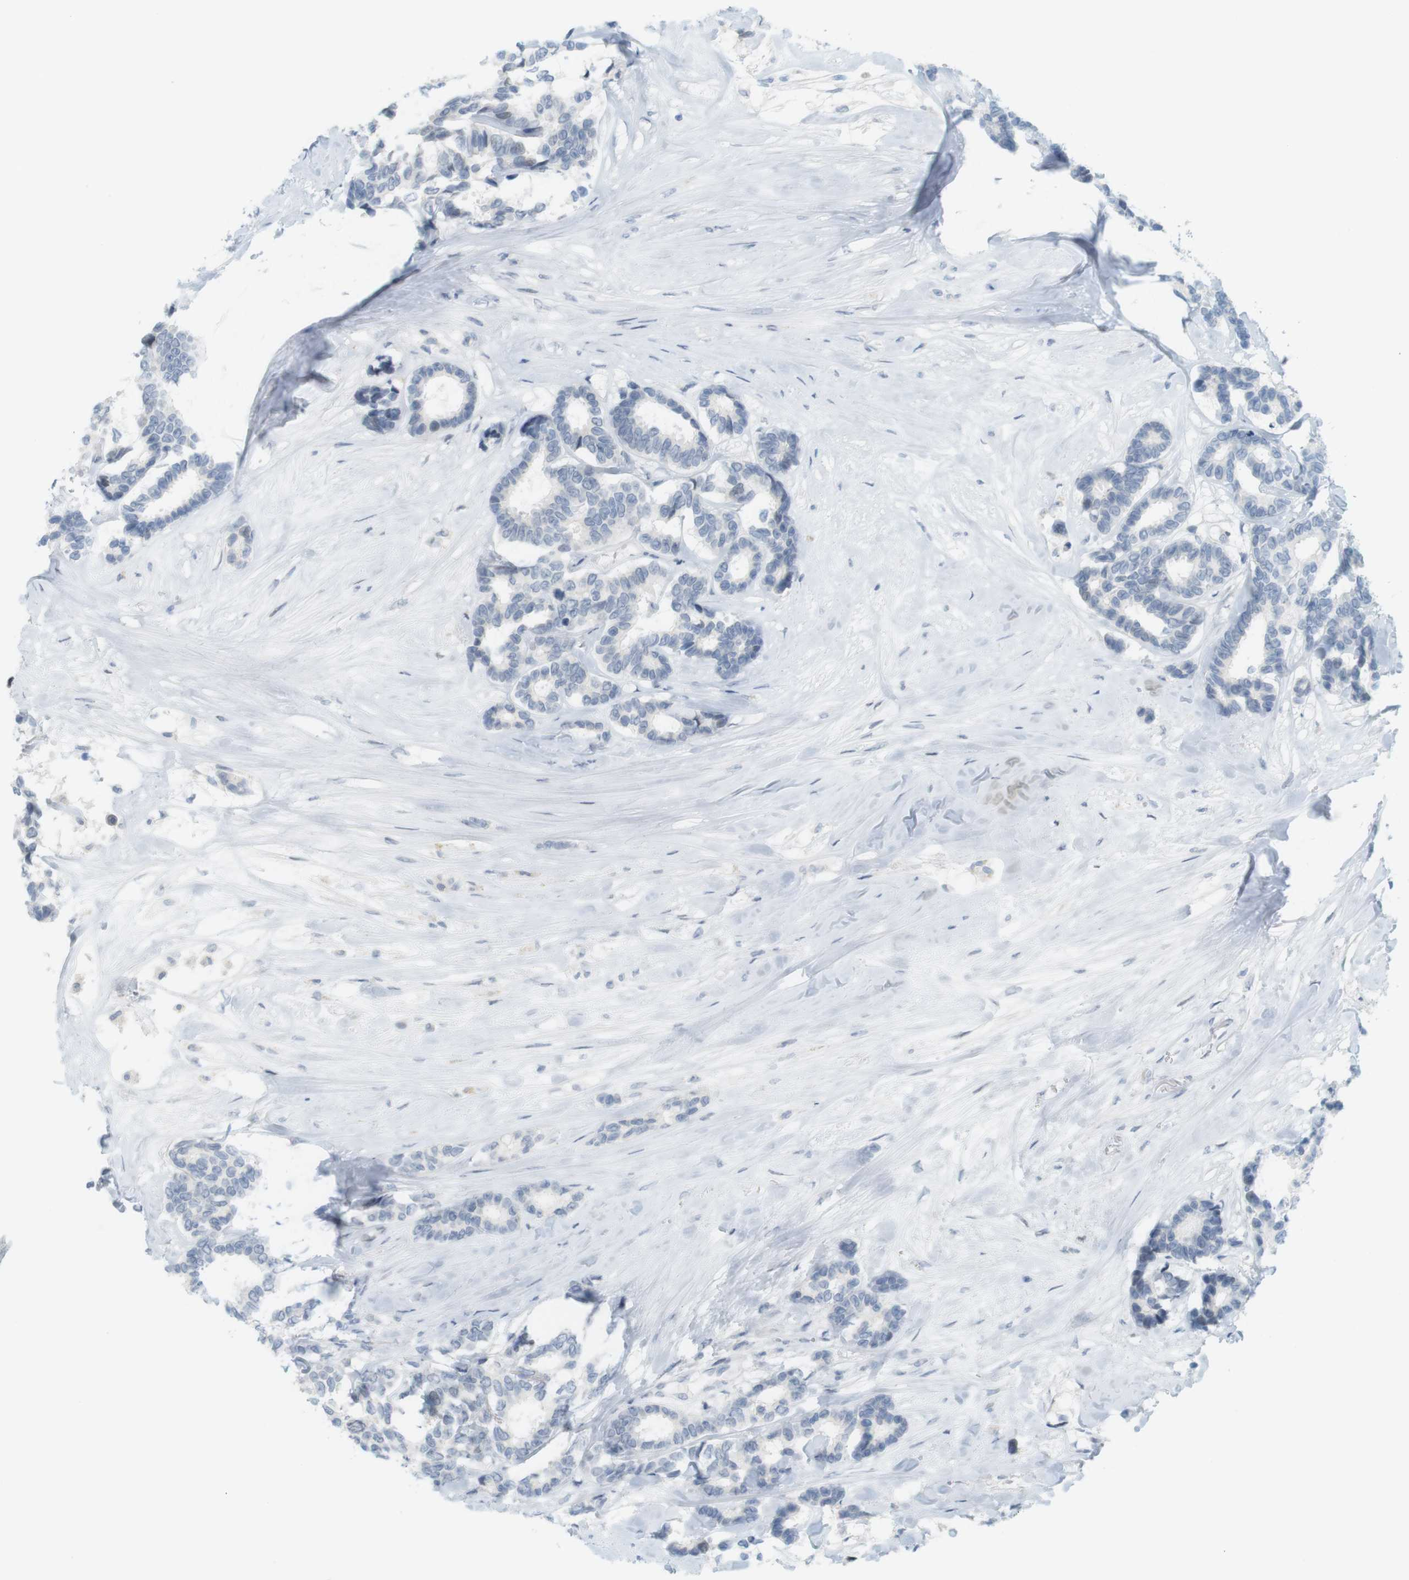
{"staining": {"intensity": "negative", "quantity": "none", "location": "none"}, "tissue": "breast cancer", "cell_type": "Tumor cells", "image_type": "cancer", "snomed": [{"axis": "morphology", "description": "Duct carcinoma"}, {"axis": "topography", "description": "Breast"}], "caption": "An immunohistochemistry (IHC) image of intraductal carcinoma (breast) is shown. There is no staining in tumor cells of intraductal carcinoma (breast). Nuclei are stained in blue.", "gene": "DMC1", "patient": {"sex": "female", "age": 87}}